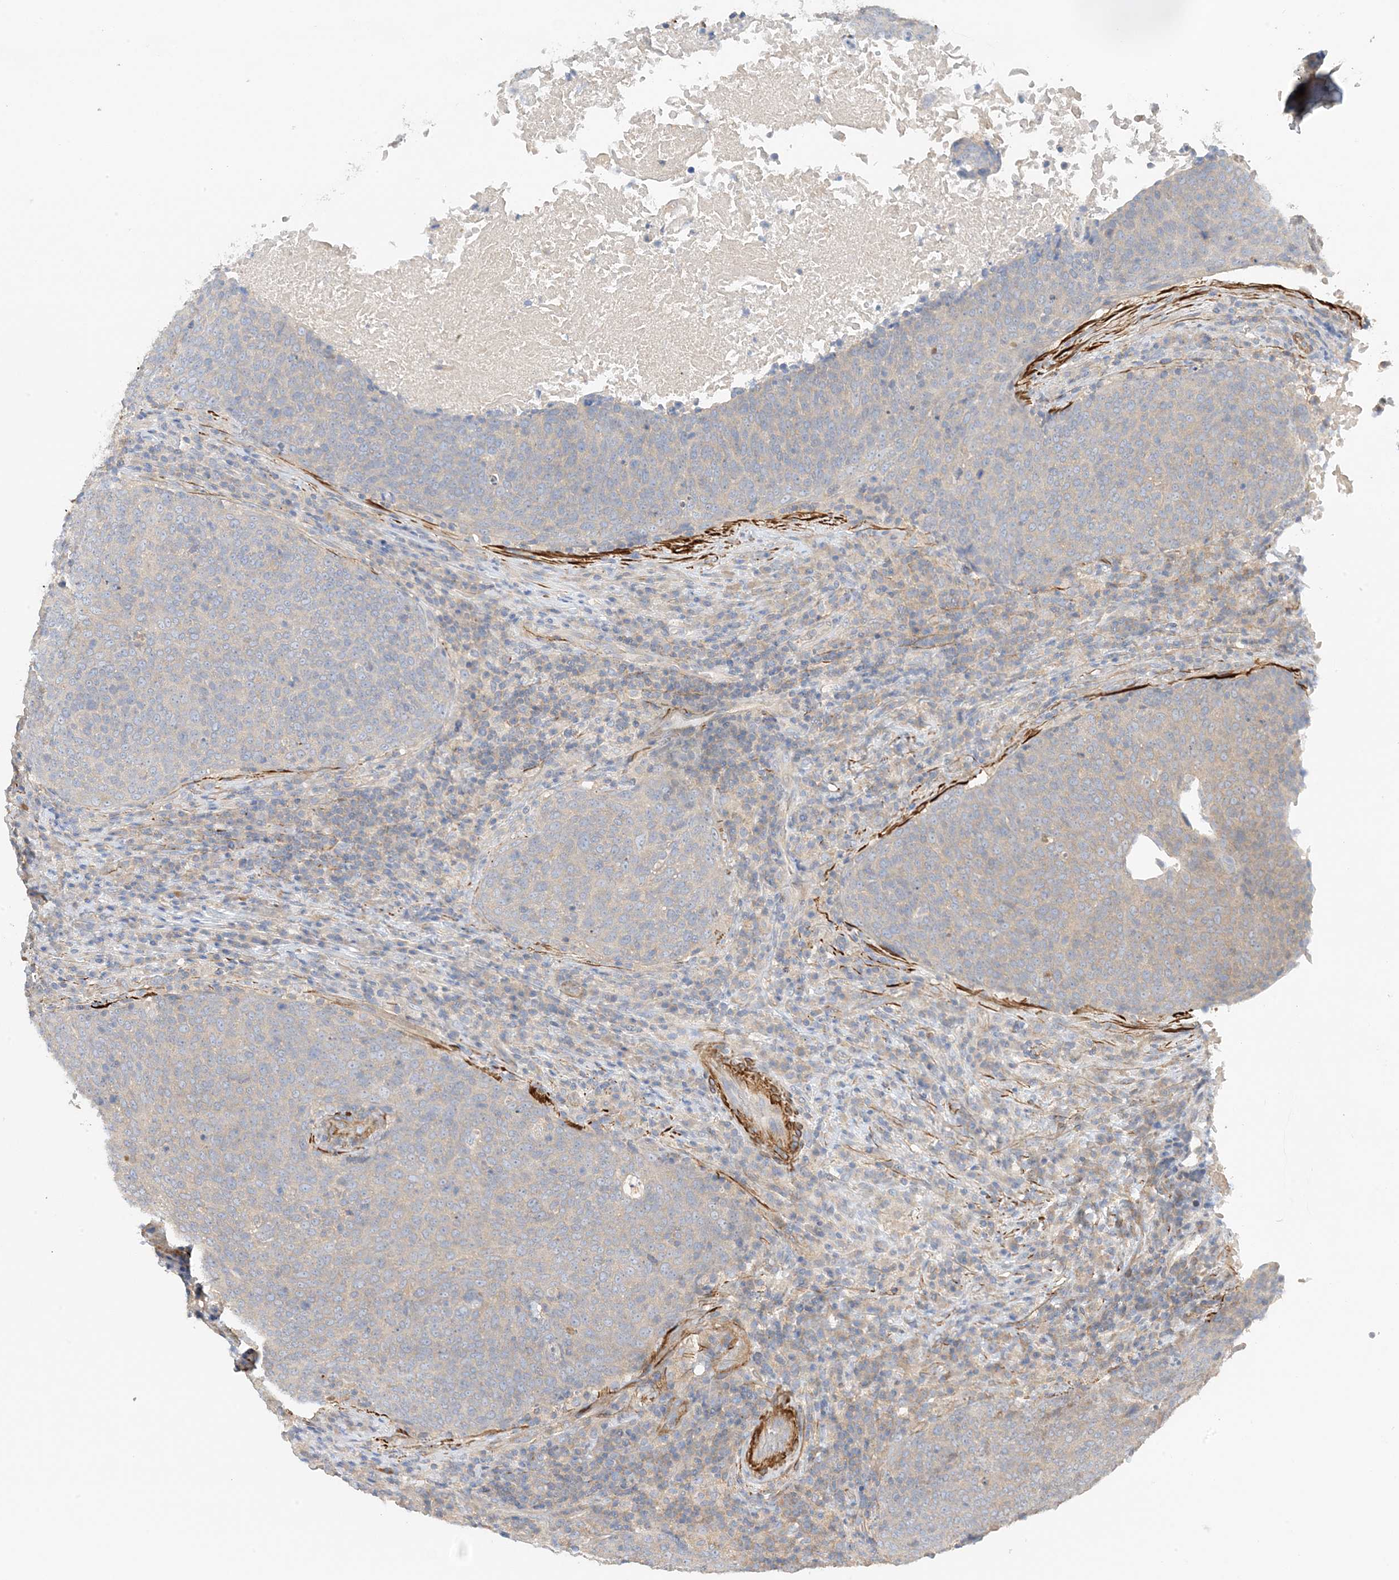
{"staining": {"intensity": "weak", "quantity": "<25%", "location": "cytoplasmic/membranous"}, "tissue": "head and neck cancer", "cell_type": "Tumor cells", "image_type": "cancer", "snomed": [{"axis": "morphology", "description": "Squamous cell carcinoma, NOS"}, {"axis": "morphology", "description": "Squamous cell carcinoma, metastatic, NOS"}, {"axis": "topography", "description": "Lymph node"}, {"axis": "topography", "description": "Head-Neck"}], "caption": "DAB immunohistochemical staining of human head and neck metastatic squamous cell carcinoma reveals no significant positivity in tumor cells. The staining was performed using DAB to visualize the protein expression in brown, while the nuclei were stained in blue with hematoxylin (Magnification: 20x).", "gene": "KIFBP", "patient": {"sex": "male", "age": 62}}